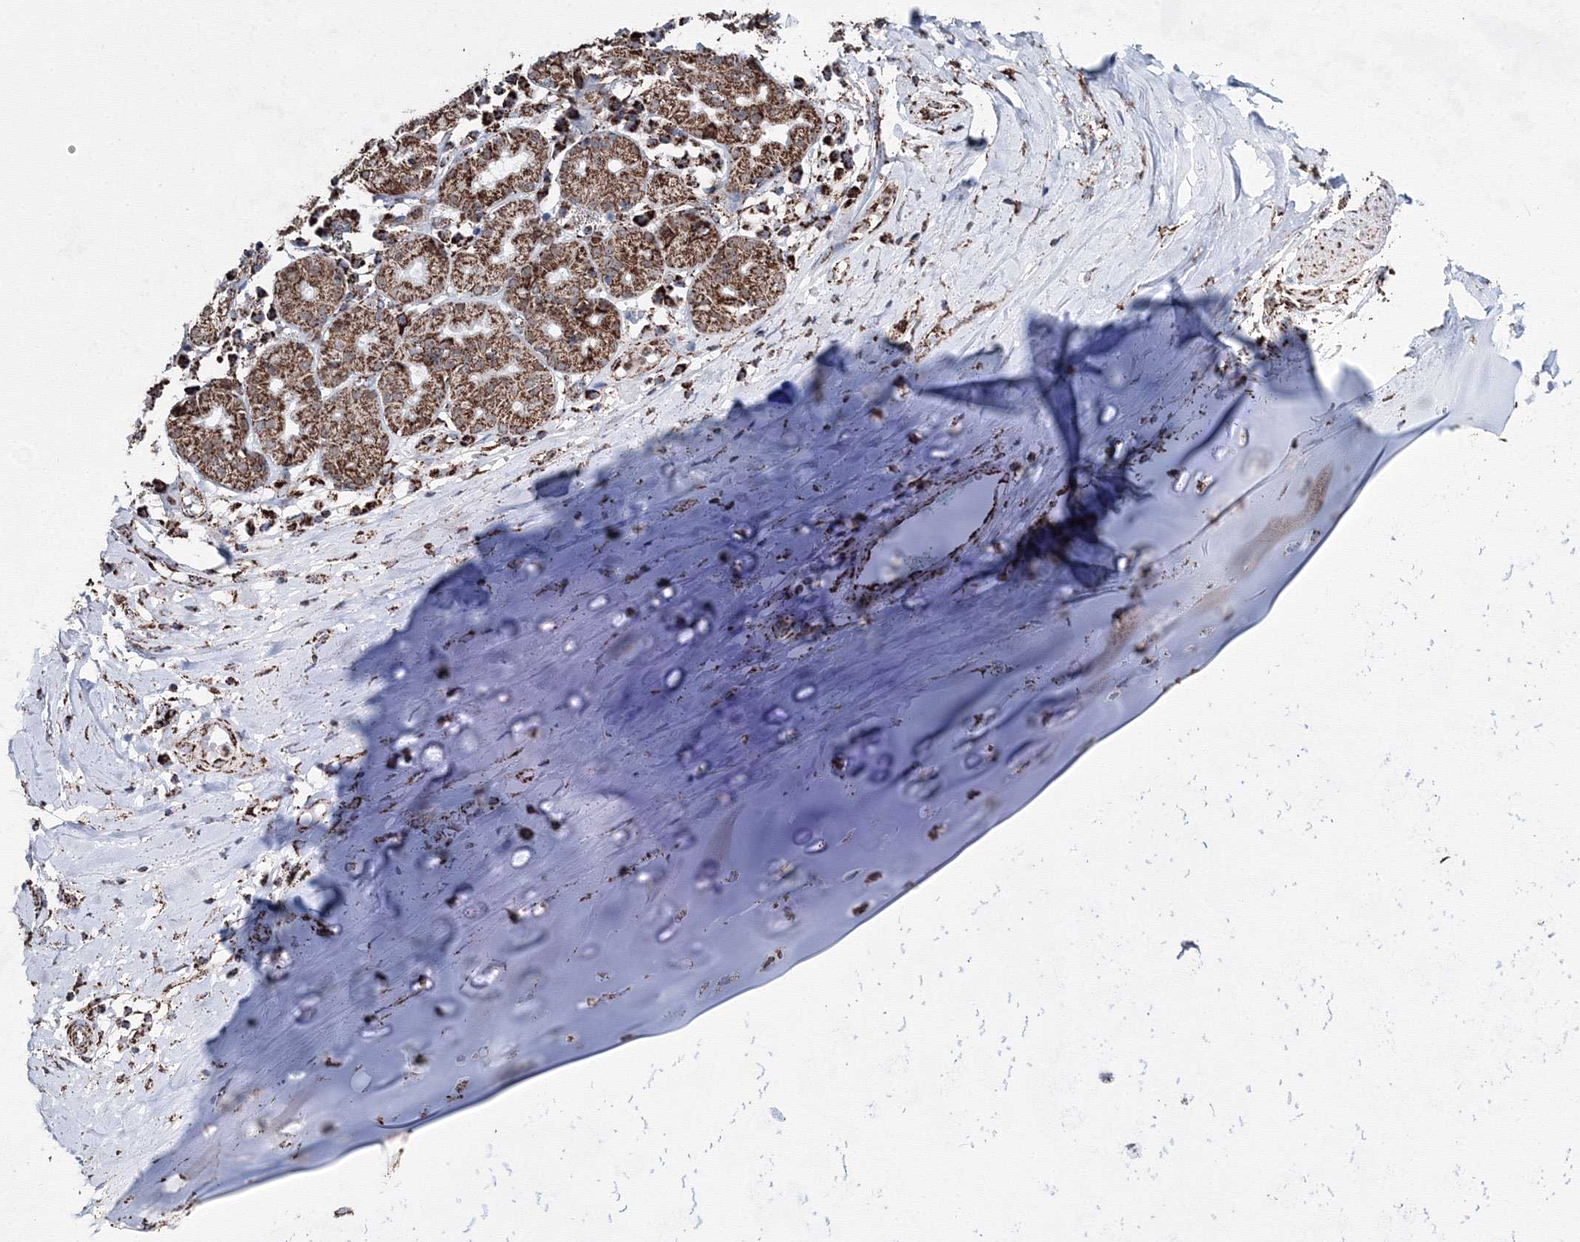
{"staining": {"intensity": "weak", "quantity": ">75%", "location": "cytoplasmic/membranous"}, "tissue": "adipose tissue", "cell_type": "Adipocytes", "image_type": "normal", "snomed": [{"axis": "morphology", "description": "Normal tissue, NOS"}, {"axis": "morphology", "description": "Basal cell carcinoma"}, {"axis": "topography", "description": "Cartilage tissue"}, {"axis": "topography", "description": "Nasopharynx"}, {"axis": "topography", "description": "Oral tissue"}], "caption": "This photomicrograph shows IHC staining of normal human adipose tissue, with low weak cytoplasmic/membranous staining in about >75% of adipocytes.", "gene": "HADHB", "patient": {"sex": "female", "age": 77}}